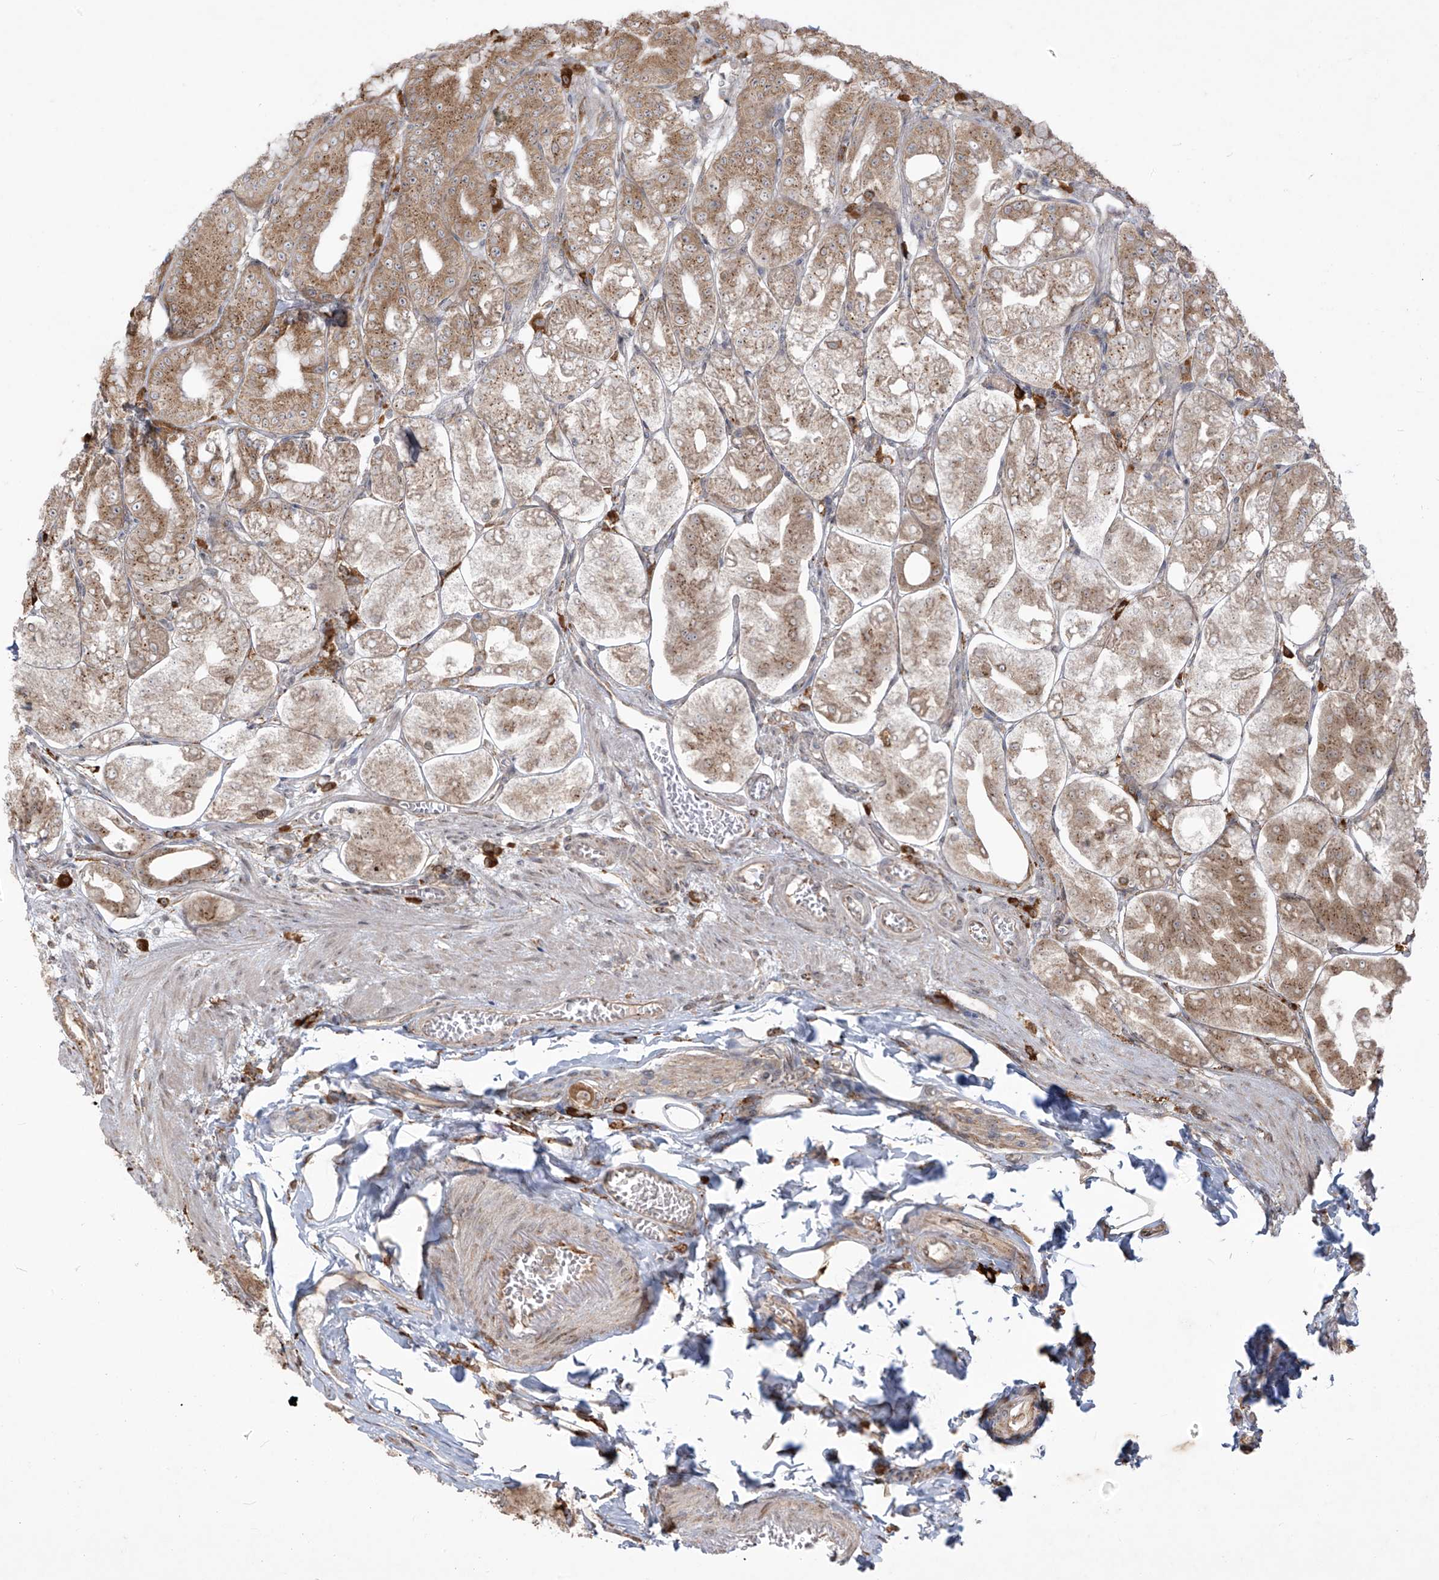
{"staining": {"intensity": "moderate", "quantity": "25%-75%", "location": "cytoplasmic/membranous"}, "tissue": "stomach", "cell_type": "Glandular cells", "image_type": "normal", "snomed": [{"axis": "morphology", "description": "Normal tissue, NOS"}, {"axis": "topography", "description": "Stomach, lower"}], "caption": "Immunohistochemical staining of normal stomach reveals medium levels of moderate cytoplasmic/membranous expression in about 25%-75% of glandular cells. Nuclei are stained in blue.", "gene": "PLEKHM3", "patient": {"sex": "male", "age": 71}}